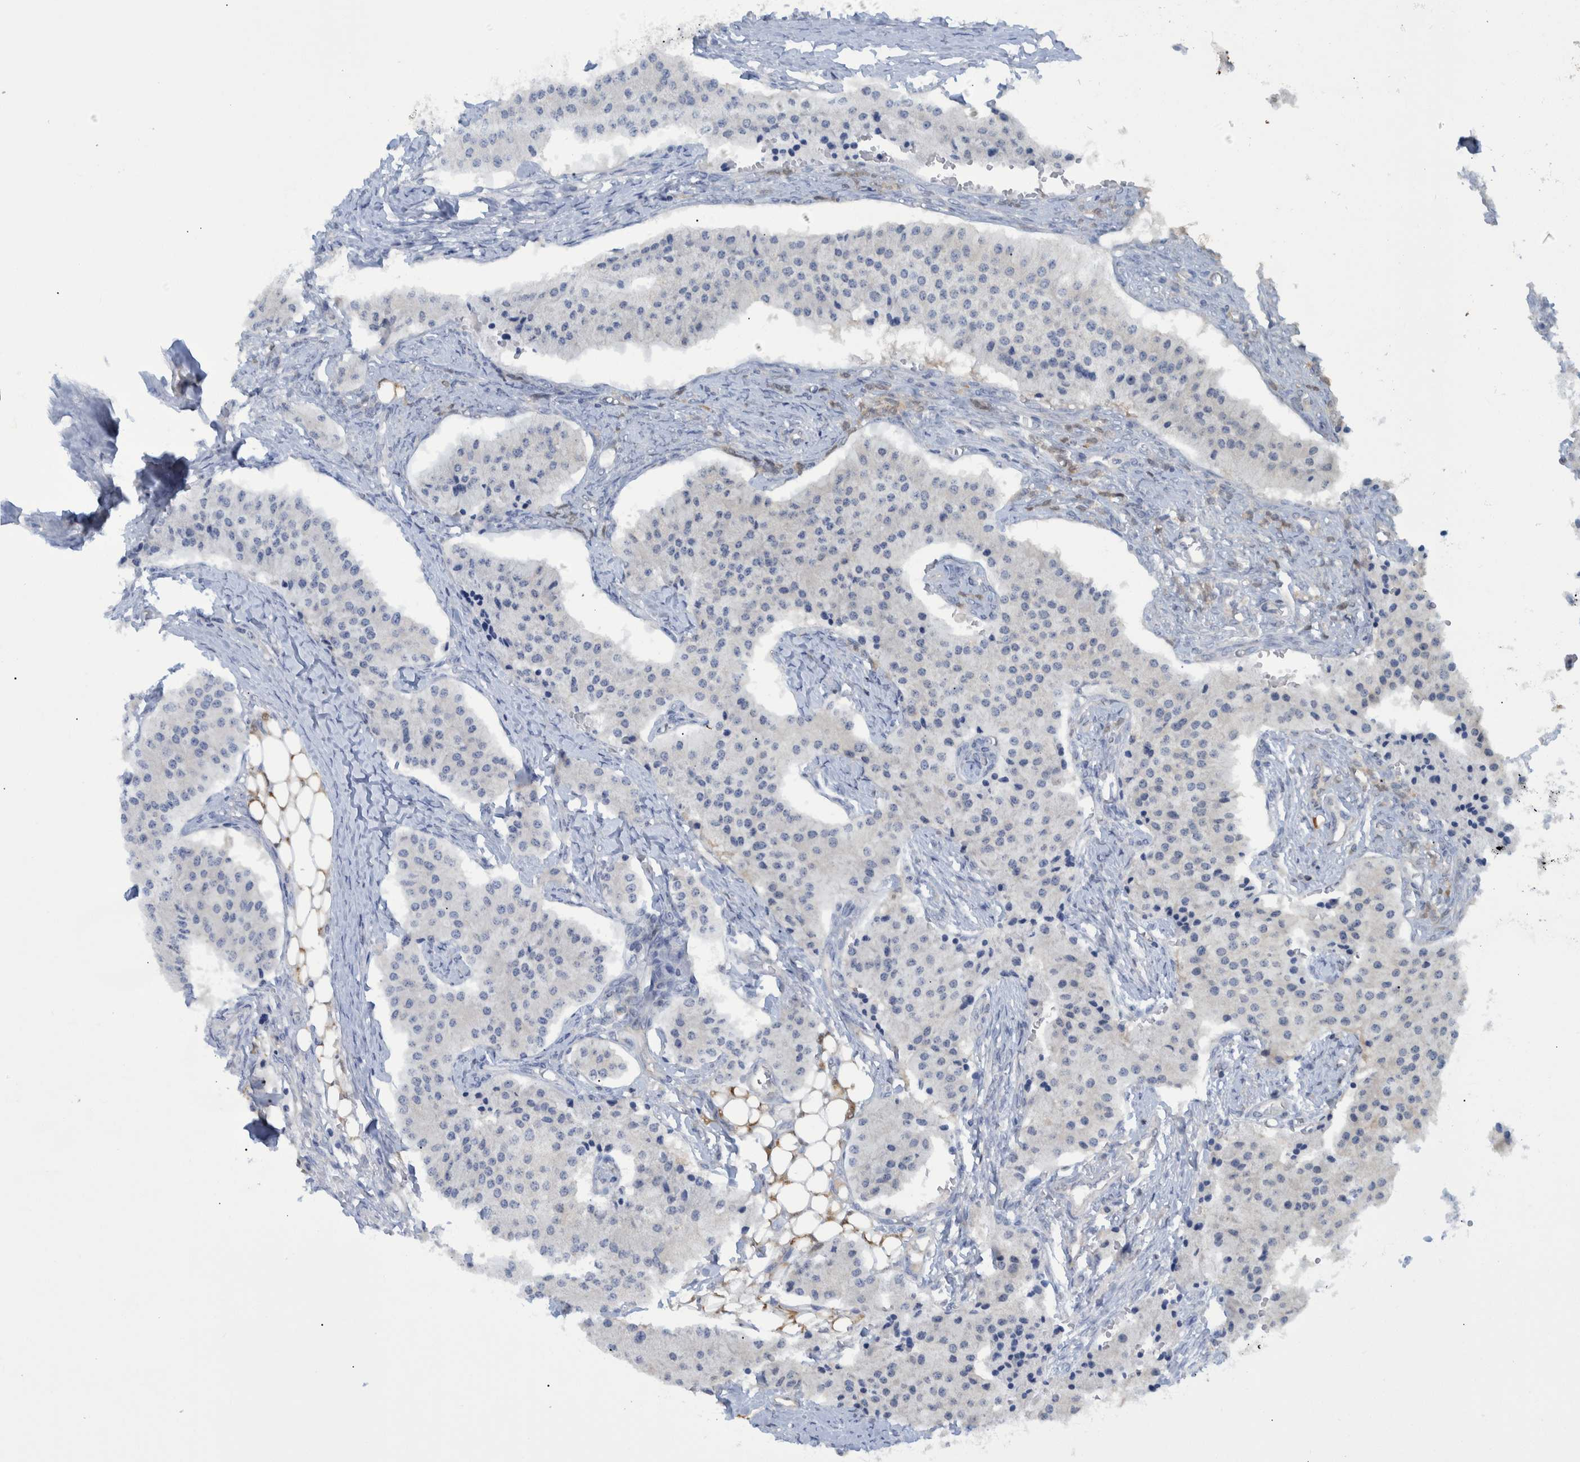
{"staining": {"intensity": "negative", "quantity": "none", "location": "none"}, "tissue": "carcinoid", "cell_type": "Tumor cells", "image_type": "cancer", "snomed": [{"axis": "morphology", "description": "Carcinoid, malignant, NOS"}, {"axis": "topography", "description": "Colon"}], "caption": "IHC histopathology image of human malignant carcinoid stained for a protein (brown), which shows no staining in tumor cells.", "gene": "PCYT2", "patient": {"sex": "female", "age": 52}}